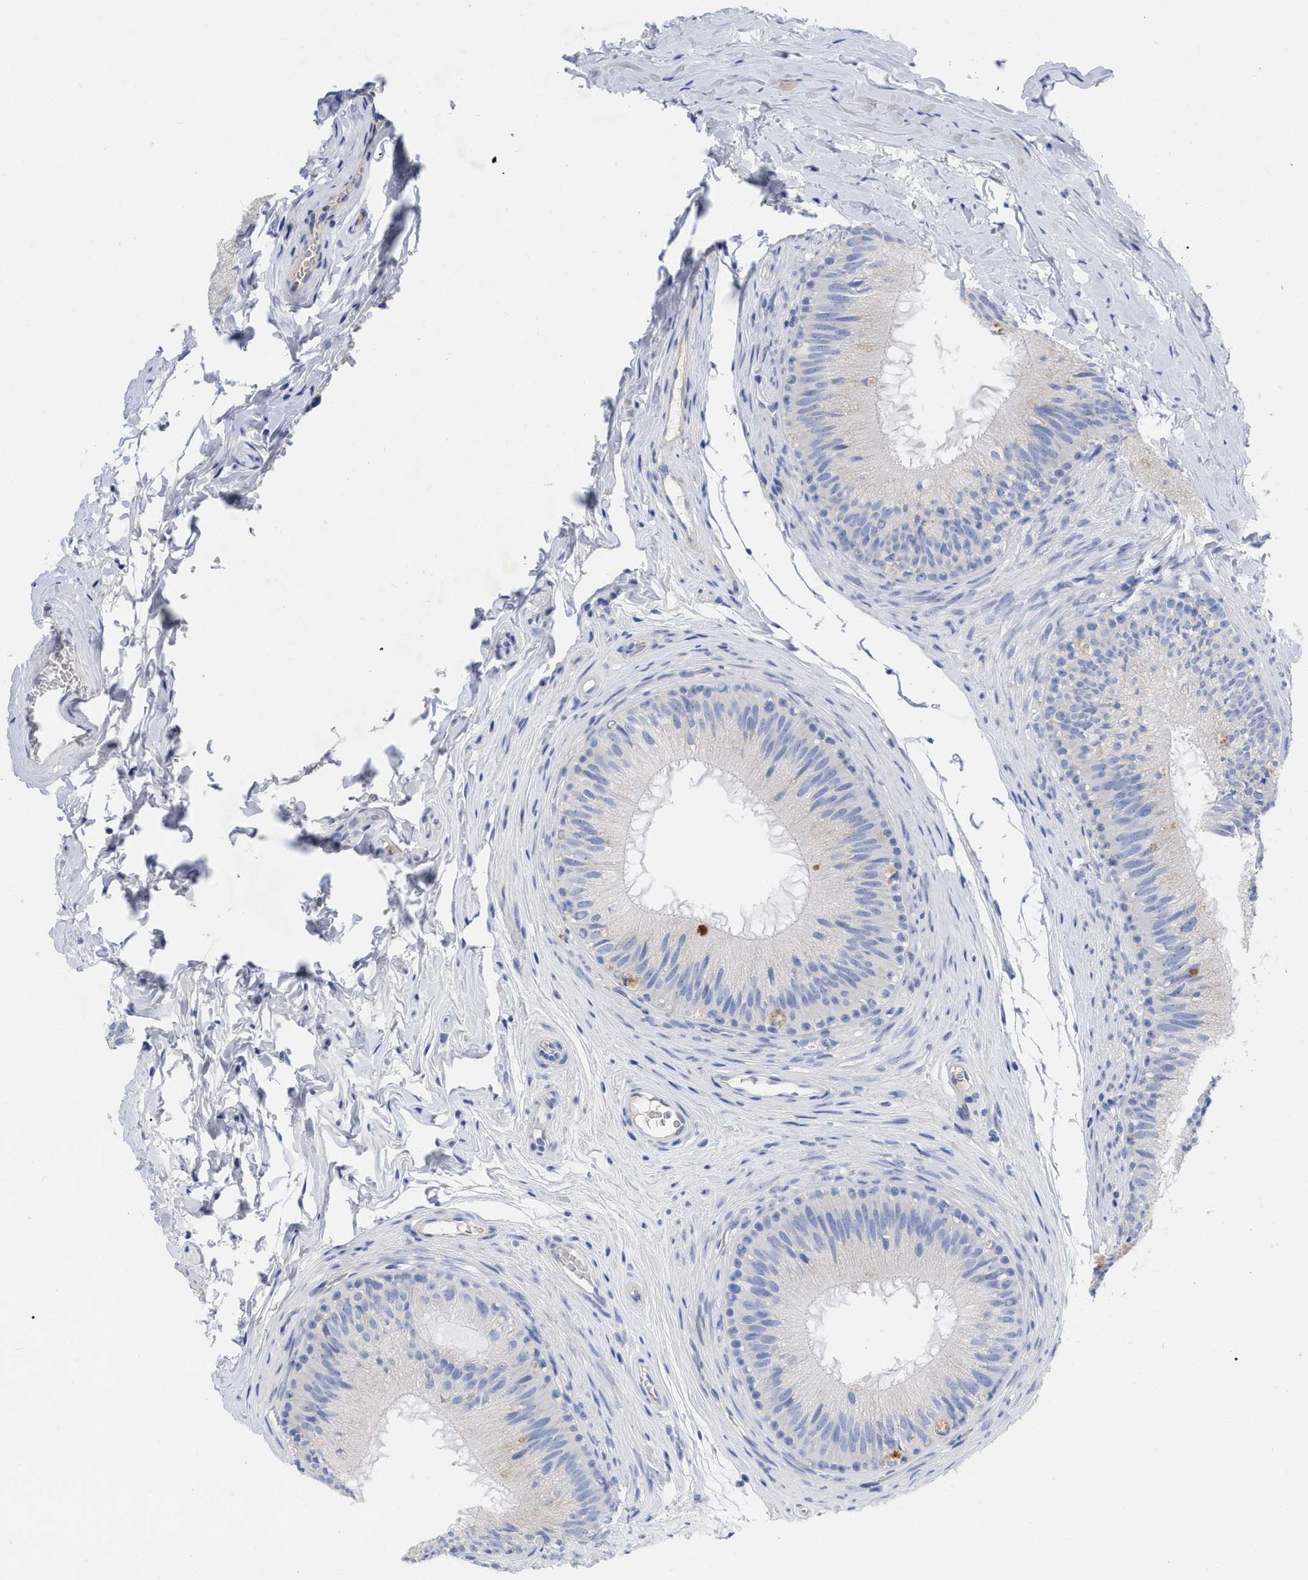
{"staining": {"intensity": "negative", "quantity": "none", "location": "none"}, "tissue": "epididymis", "cell_type": "Glandular cells", "image_type": "normal", "snomed": [{"axis": "morphology", "description": "Normal tissue, NOS"}, {"axis": "topography", "description": "Testis"}, {"axis": "topography", "description": "Epididymis"}], "caption": "A micrograph of human epididymis is negative for staining in glandular cells.", "gene": "HAPLN1", "patient": {"sex": "male", "age": 36}}